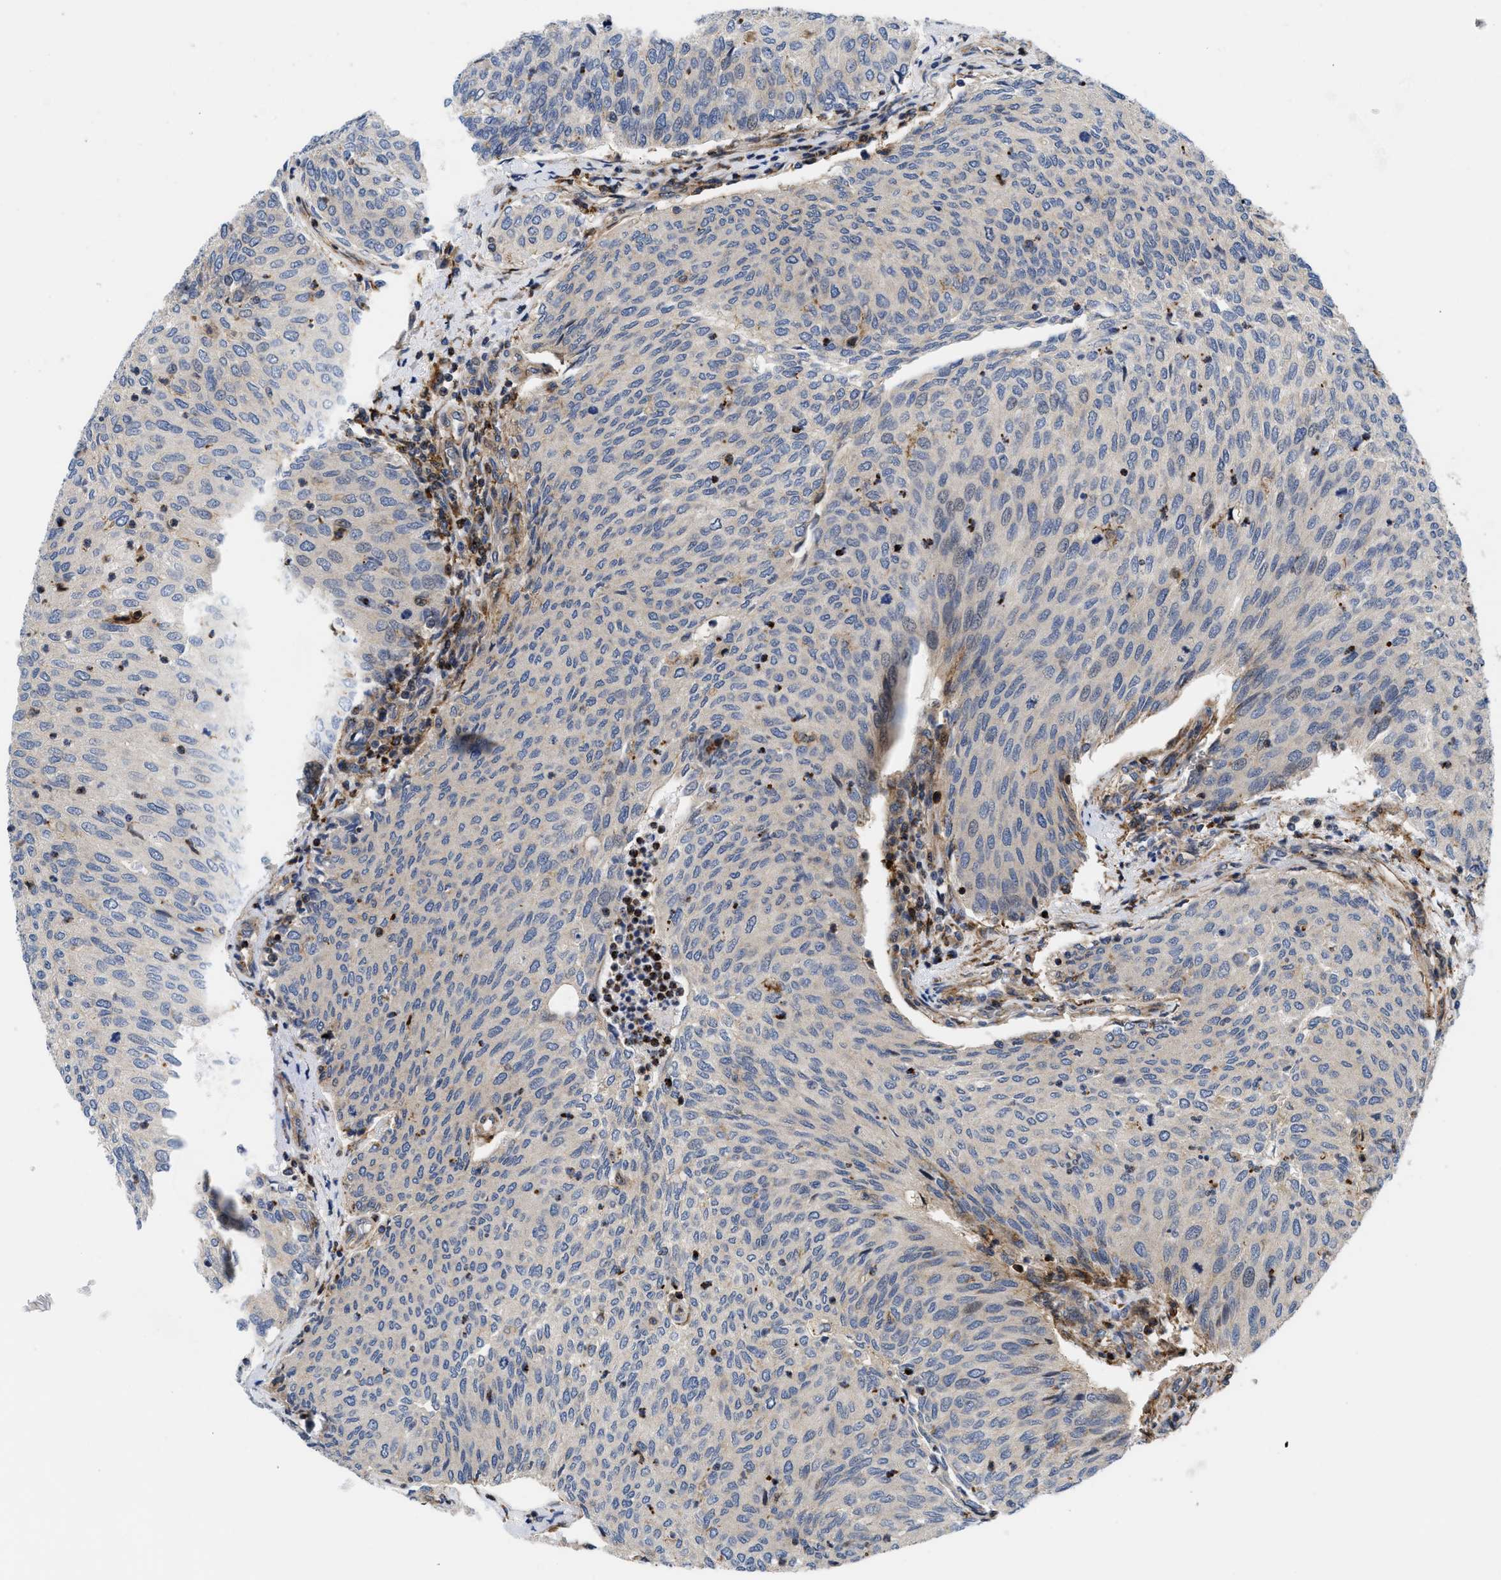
{"staining": {"intensity": "negative", "quantity": "none", "location": "none"}, "tissue": "urothelial cancer", "cell_type": "Tumor cells", "image_type": "cancer", "snomed": [{"axis": "morphology", "description": "Urothelial carcinoma, Low grade"}, {"axis": "topography", "description": "Urinary bladder"}], "caption": "DAB (3,3'-diaminobenzidine) immunohistochemical staining of urothelial cancer exhibits no significant positivity in tumor cells.", "gene": "SPAST", "patient": {"sex": "female", "age": 79}}